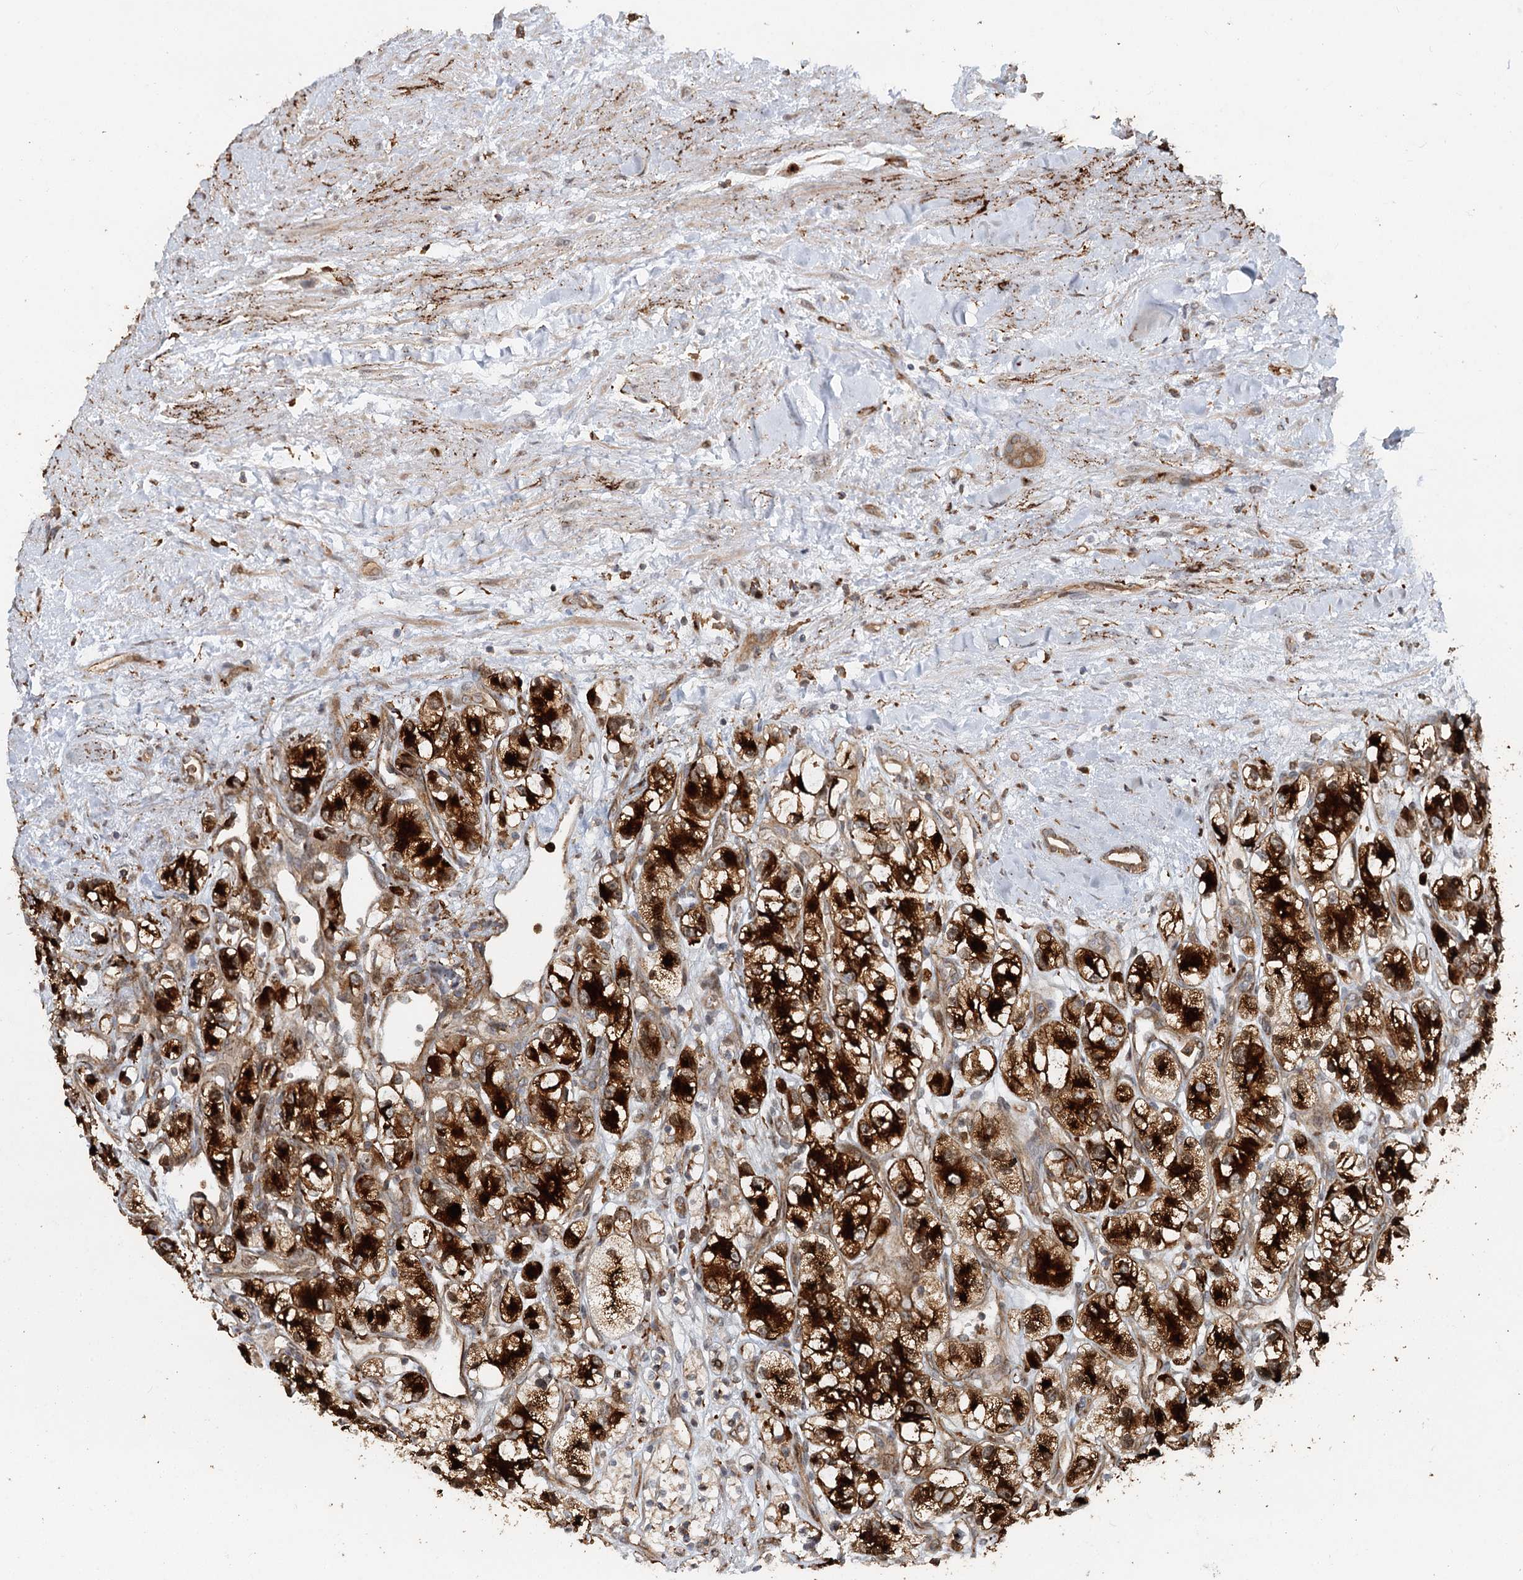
{"staining": {"intensity": "strong", "quantity": ">75%", "location": "cytoplasmic/membranous"}, "tissue": "renal cancer", "cell_type": "Tumor cells", "image_type": "cancer", "snomed": [{"axis": "morphology", "description": "Adenocarcinoma, NOS"}, {"axis": "topography", "description": "Kidney"}], "caption": "Strong cytoplasmic/membranous positivity is identified in approximately >75% of tumor cells in adenocarcinoma (renal).", "gene": "RNF111", "patient": {"sex": "female", "age": 57}}